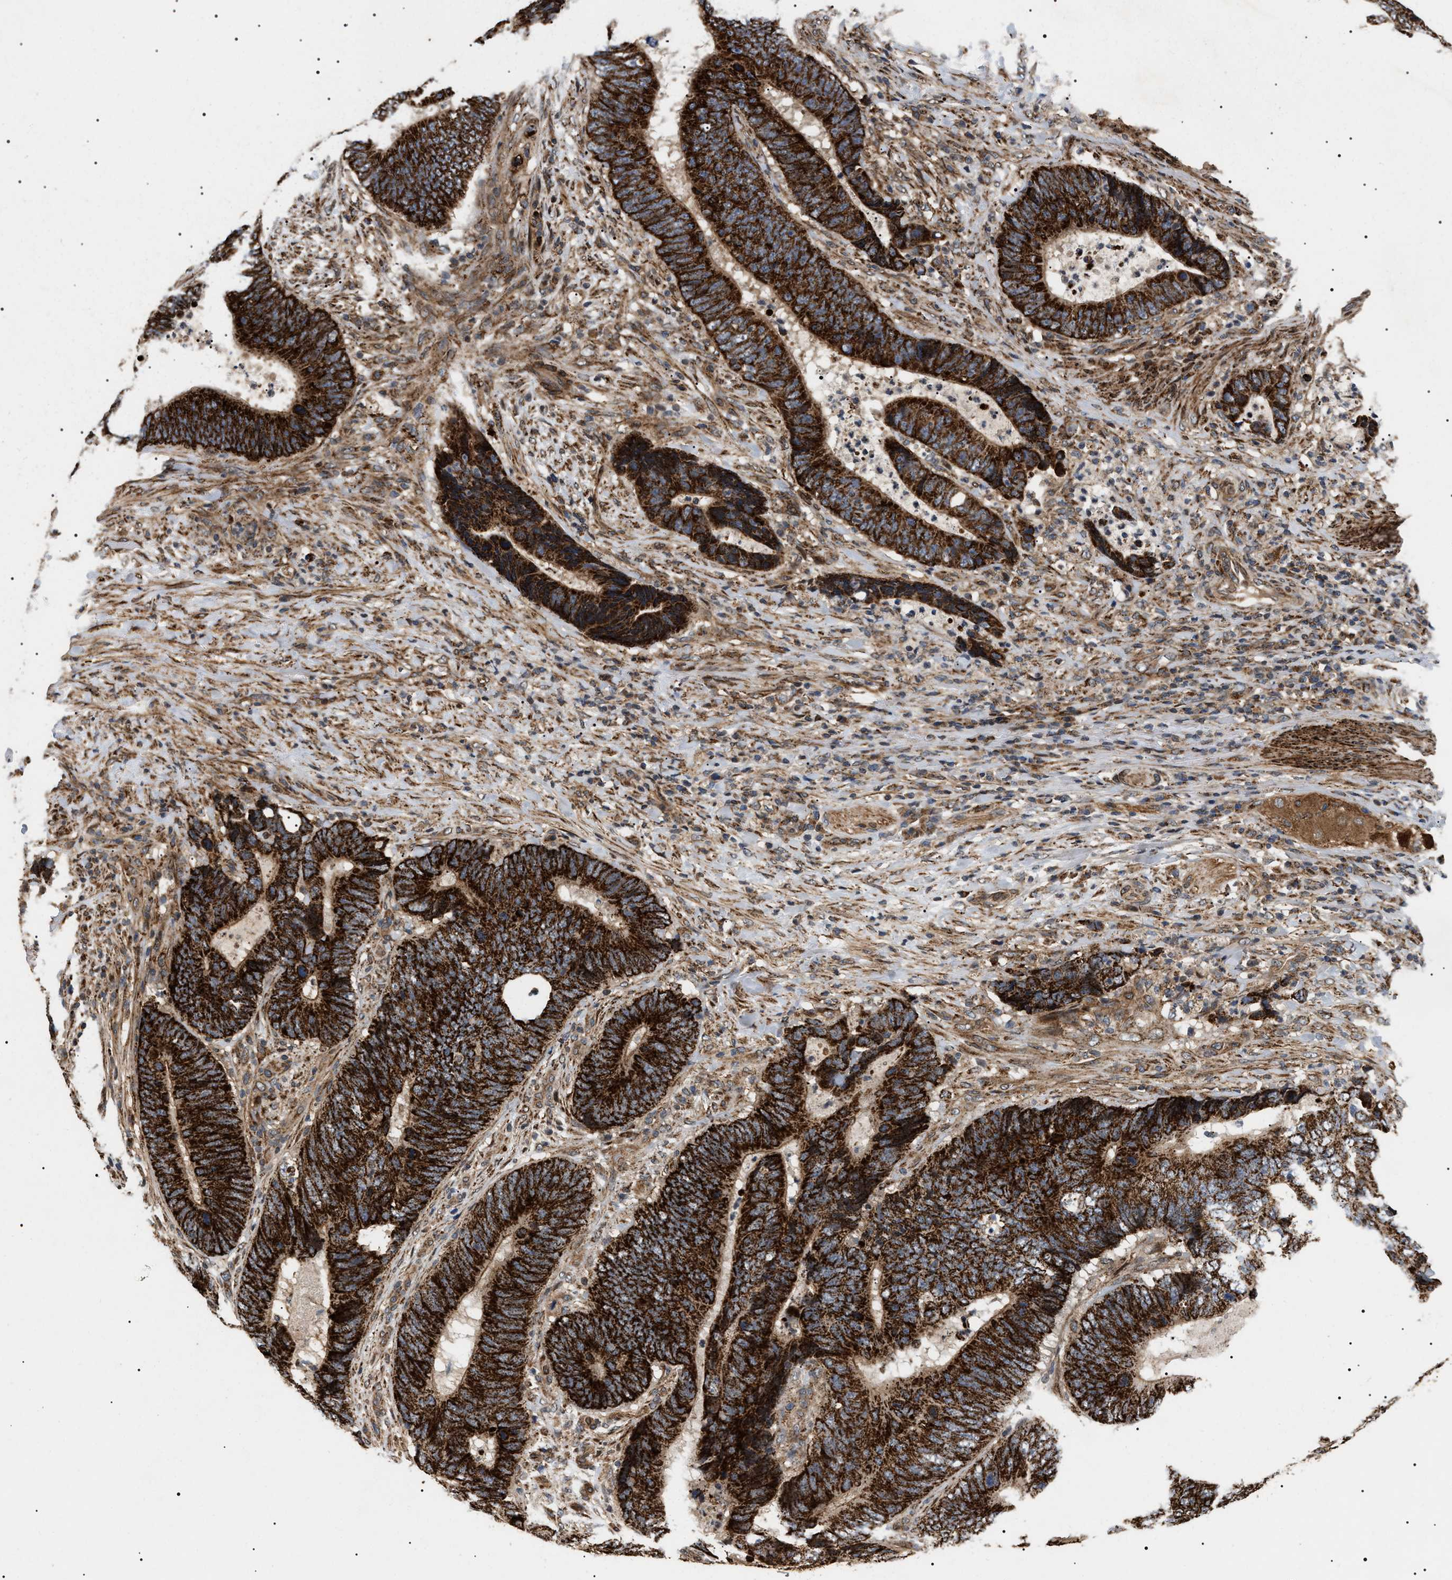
{"staining": {"intensity": "strong", "quantity": ">75%", "location": "cytoplasmic/membranous"}, "tissue": "colorectal cancer", "cell_type": "Tumor cells", "image_type": "cancer", "snomed": [{"axis": "morphology", "description": "Adenocarcinoma, NOS"}, {"axis": "topography", "description": "Colon"}], "caption": "This is an image of IHC staining of adenocarcinoma (colorectal), which shows strong expression in the cytoplasmic/membranous of tumor cells.", "gene": "ZBTB26", "patient": {"sex": "male", "age": 56}}